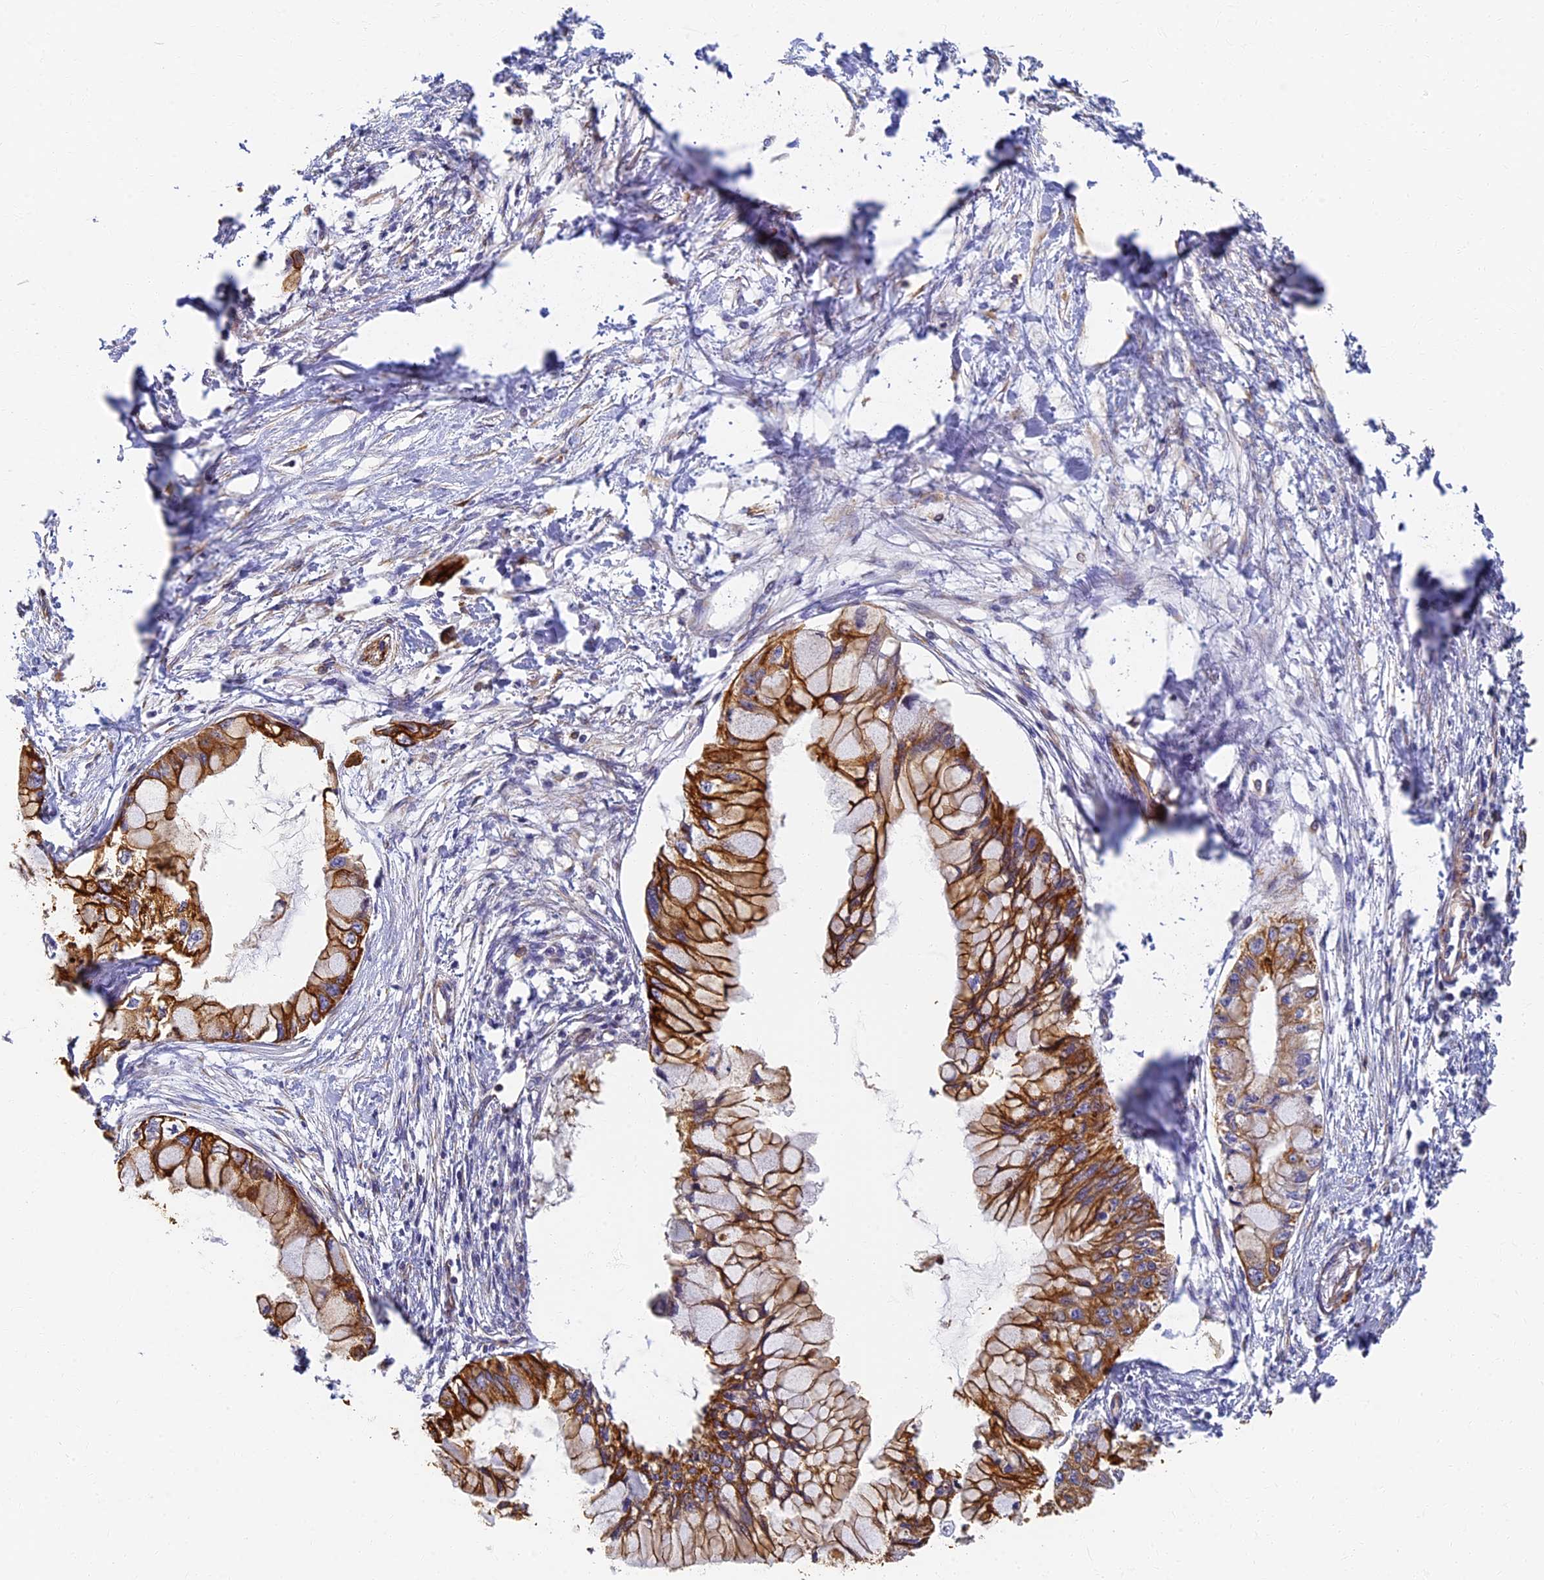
{"staining": {"intensity": "strong", "quantity": ">75%", "location": "cytoplasmic/membranous"}, "tissue": "pancreatic cancer", "cell_type": "Tumor cells", "image_type": "cancer", "snomed": [{"axis": "morphology", "description": "Adenocarcinoma, NOS"}, {"axis": "topography", "description": "Pancreas"}], "caption": "High-power microscopy captured an immunohistochemistry (IHC) image of pancreatic cancer (adenocarcinoma), revealing strong cytoplasmic/membranous staining in approximately >75% of tumor cells. The staining was performed using DAB (3,3'-diaminobenzidine), with brown indicating positive protein expression. Nuclei are stained blue with hematoxylin.", "gene": "LRRC57", "patient": {"sex": "male", "age": 48}}